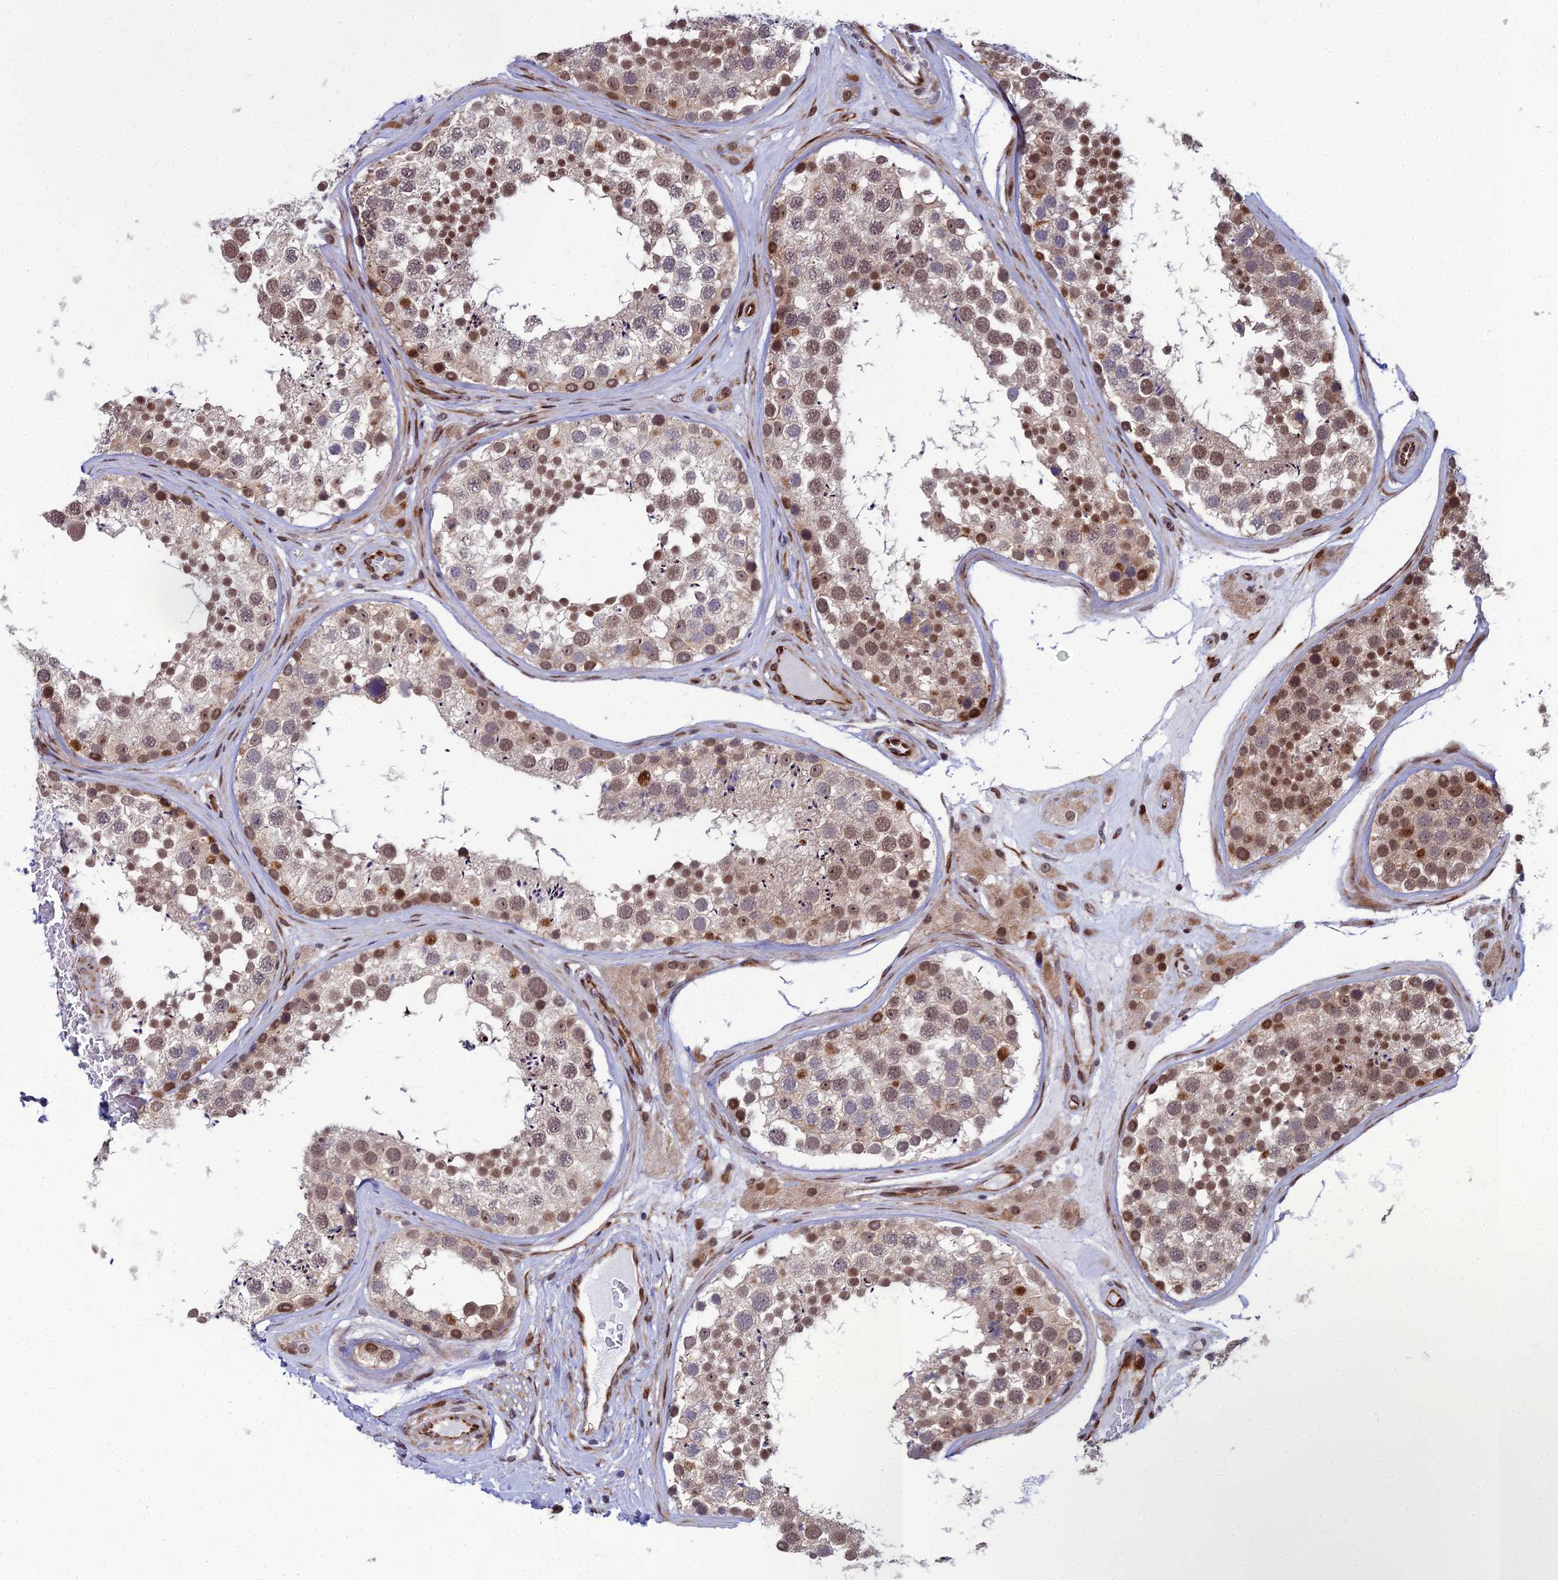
{"staining": {"intensity": "moderate", "quantity": "25%-75%", "location": "cytoplasmic/membranous,nuclear"}, "tissue": "testis", "cell_type": "Cells in seminiferous ducts", "image_type": "normal", "snomed": [{"axis": "morphology", "description": "Normal tissue, NOS"}, {"axis": "topography", "description": "Testis"}], "caption": "Protein staining of normal testis reveals moderate cytoplasmic/membranous,nuclear staining in about 25%-75% of cells in seminiferous ducts. (IHC, brightfield microscopy, high magnification).", "gene": "ZNF668", "patient": {"sex": "male", "age": 46}}